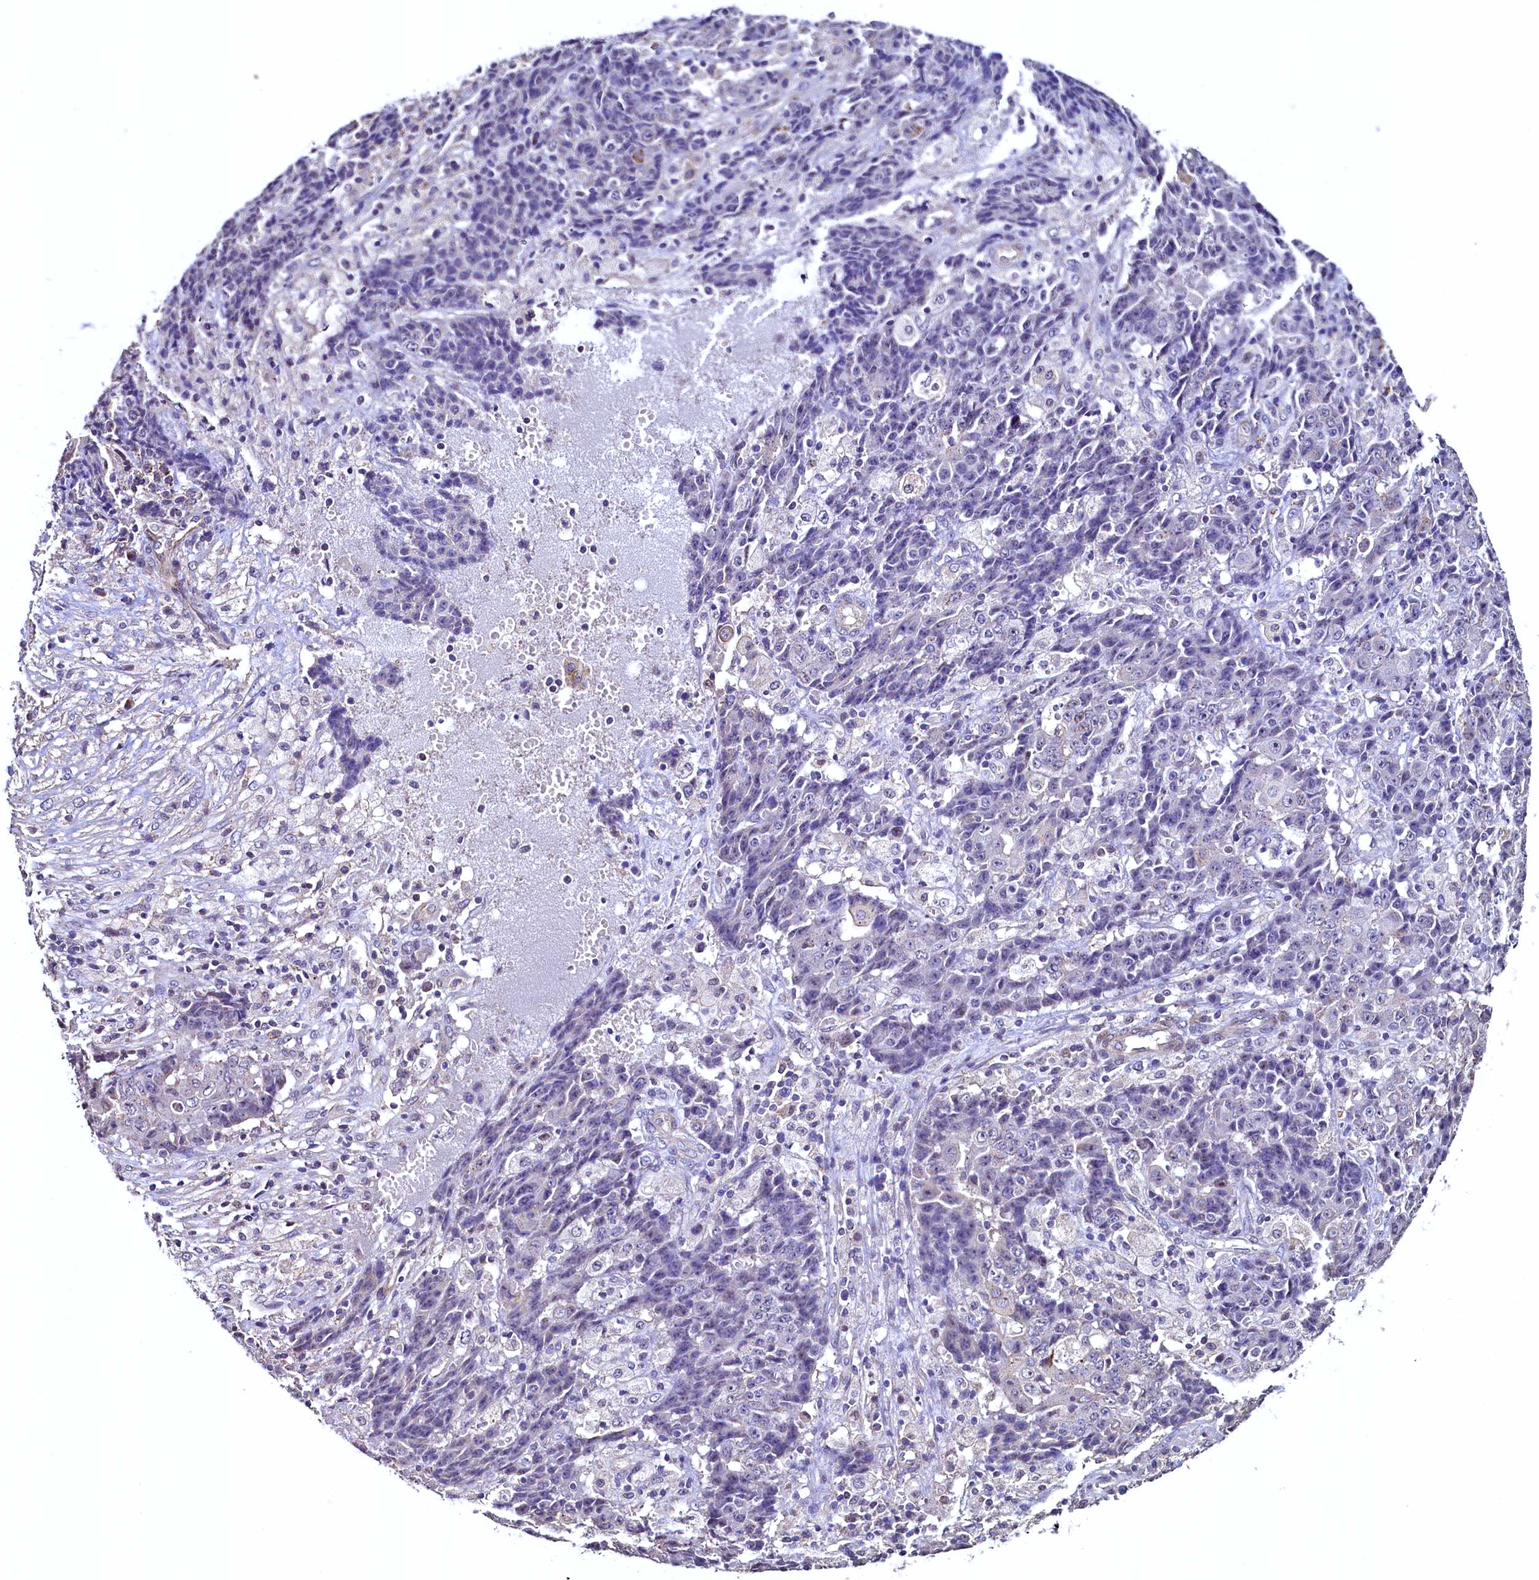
{"staining": {"intensity": "negative", "quantity": "none", "location": "none"}, "tissue": "ovarian cancer", "cell_type": "Tumor cells", "image_type": "cancer", "snomed": [{"axis": "morphology", "description": "Carcinoma, endometroid"}, {"axis": "topography", "description": "Ovary"}], "caption": "Immunohistochemical staining of human endometroid carcinoma (ovarian) demonstrates no significant staining in tumor cells. Nuclei are stained in blue.", "gene": "PALM", "patient": {"sex": "female", "age": 42}}